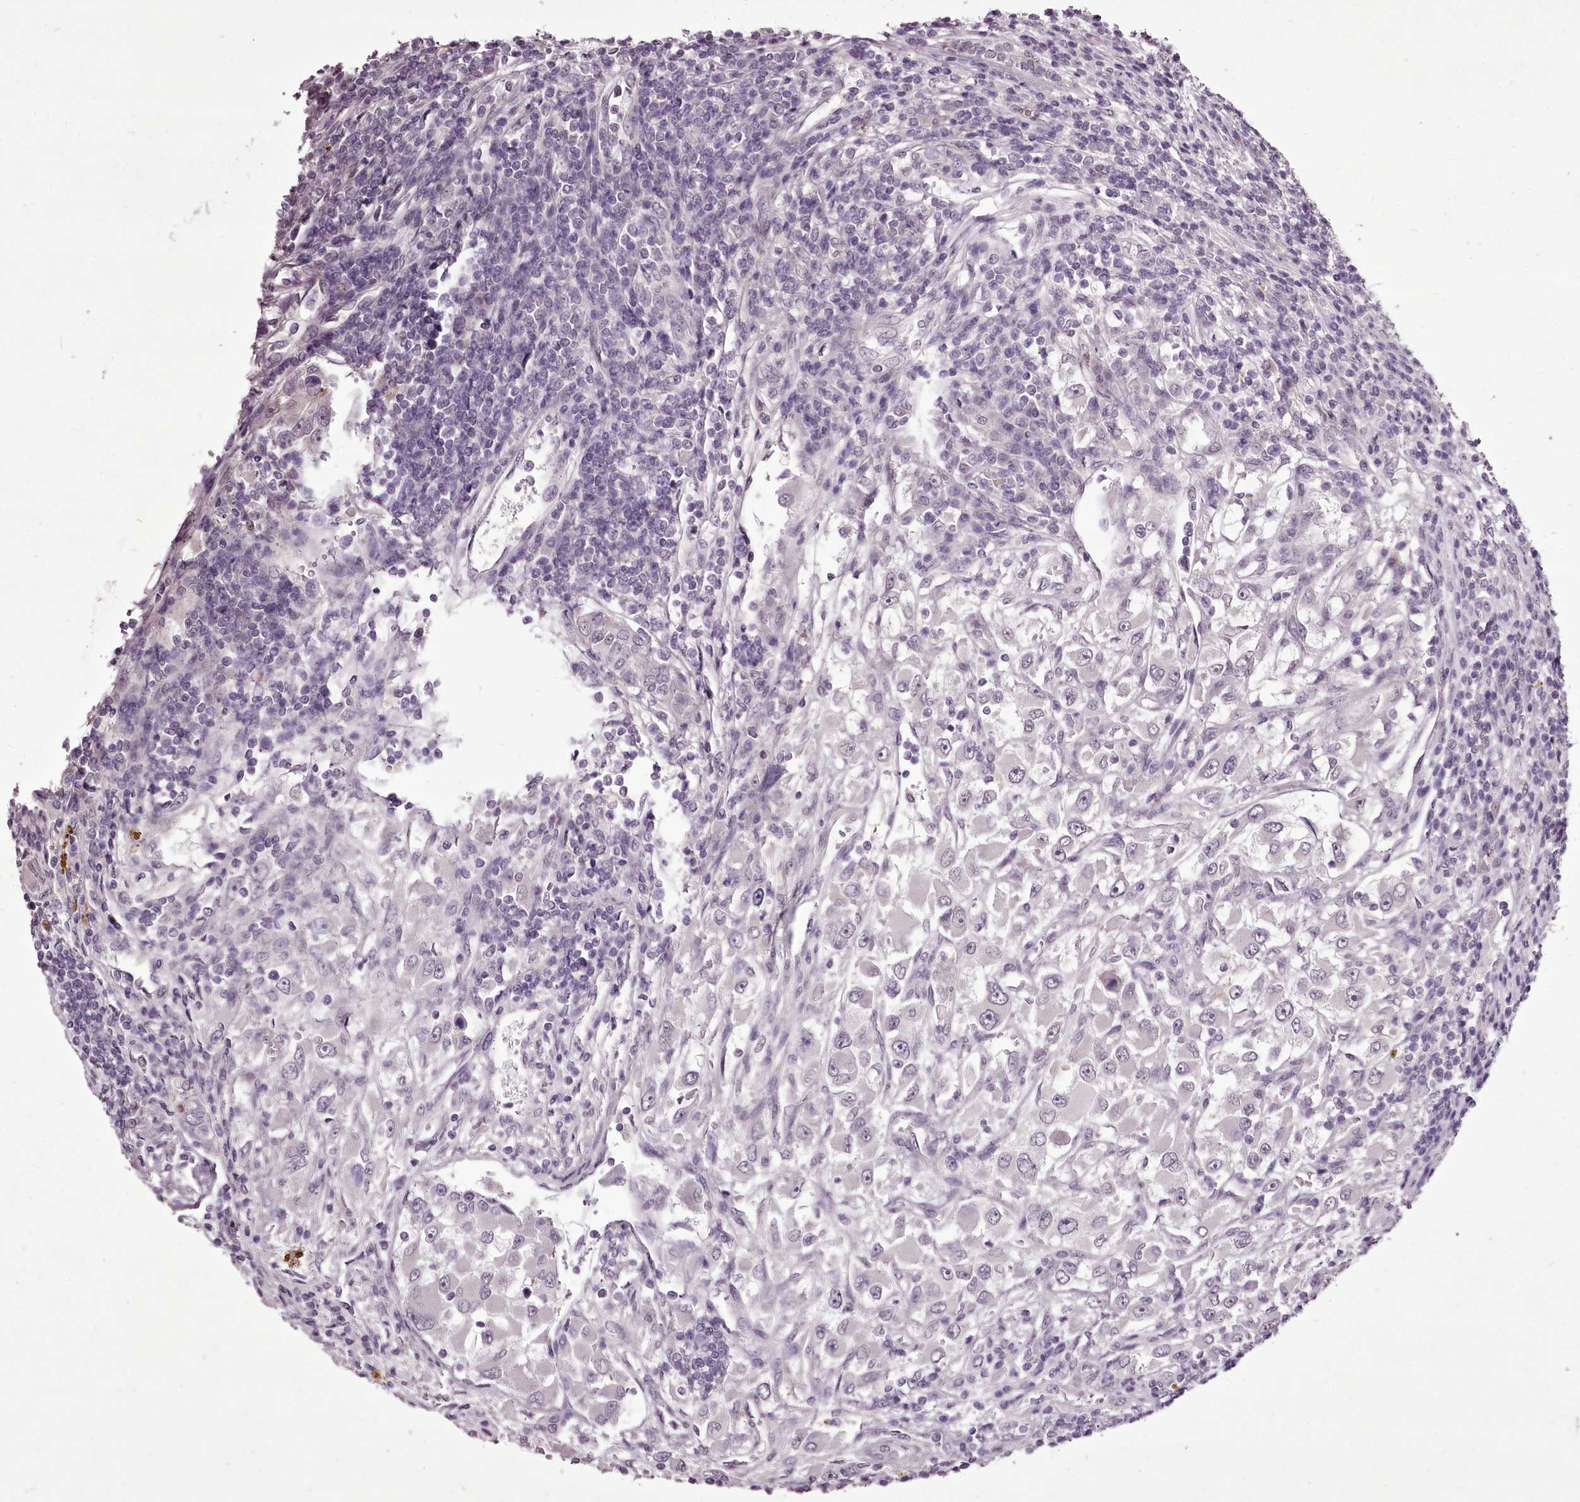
{"staining": {"intensity": "negative", "quantity": "none", "location": "none"}, "tissue": "renal cancer", "cell_type": "Tumor cells", "image_type": "cancer", "snomed": [{"axis": "morphology", "description": "Adenocarcinoma, NOS"}, {"axis": "topography", "description": "Kidney"}], "caption": "An immunohistochemistry (IHC) histopathology image of renal cancer (adenocarcinoma) is shown. There is no staining in tumor cells of renal cancer (adenocarcinoma).", "gene": "C1orf56", "patient": {"sex": "female", "age": 52}}